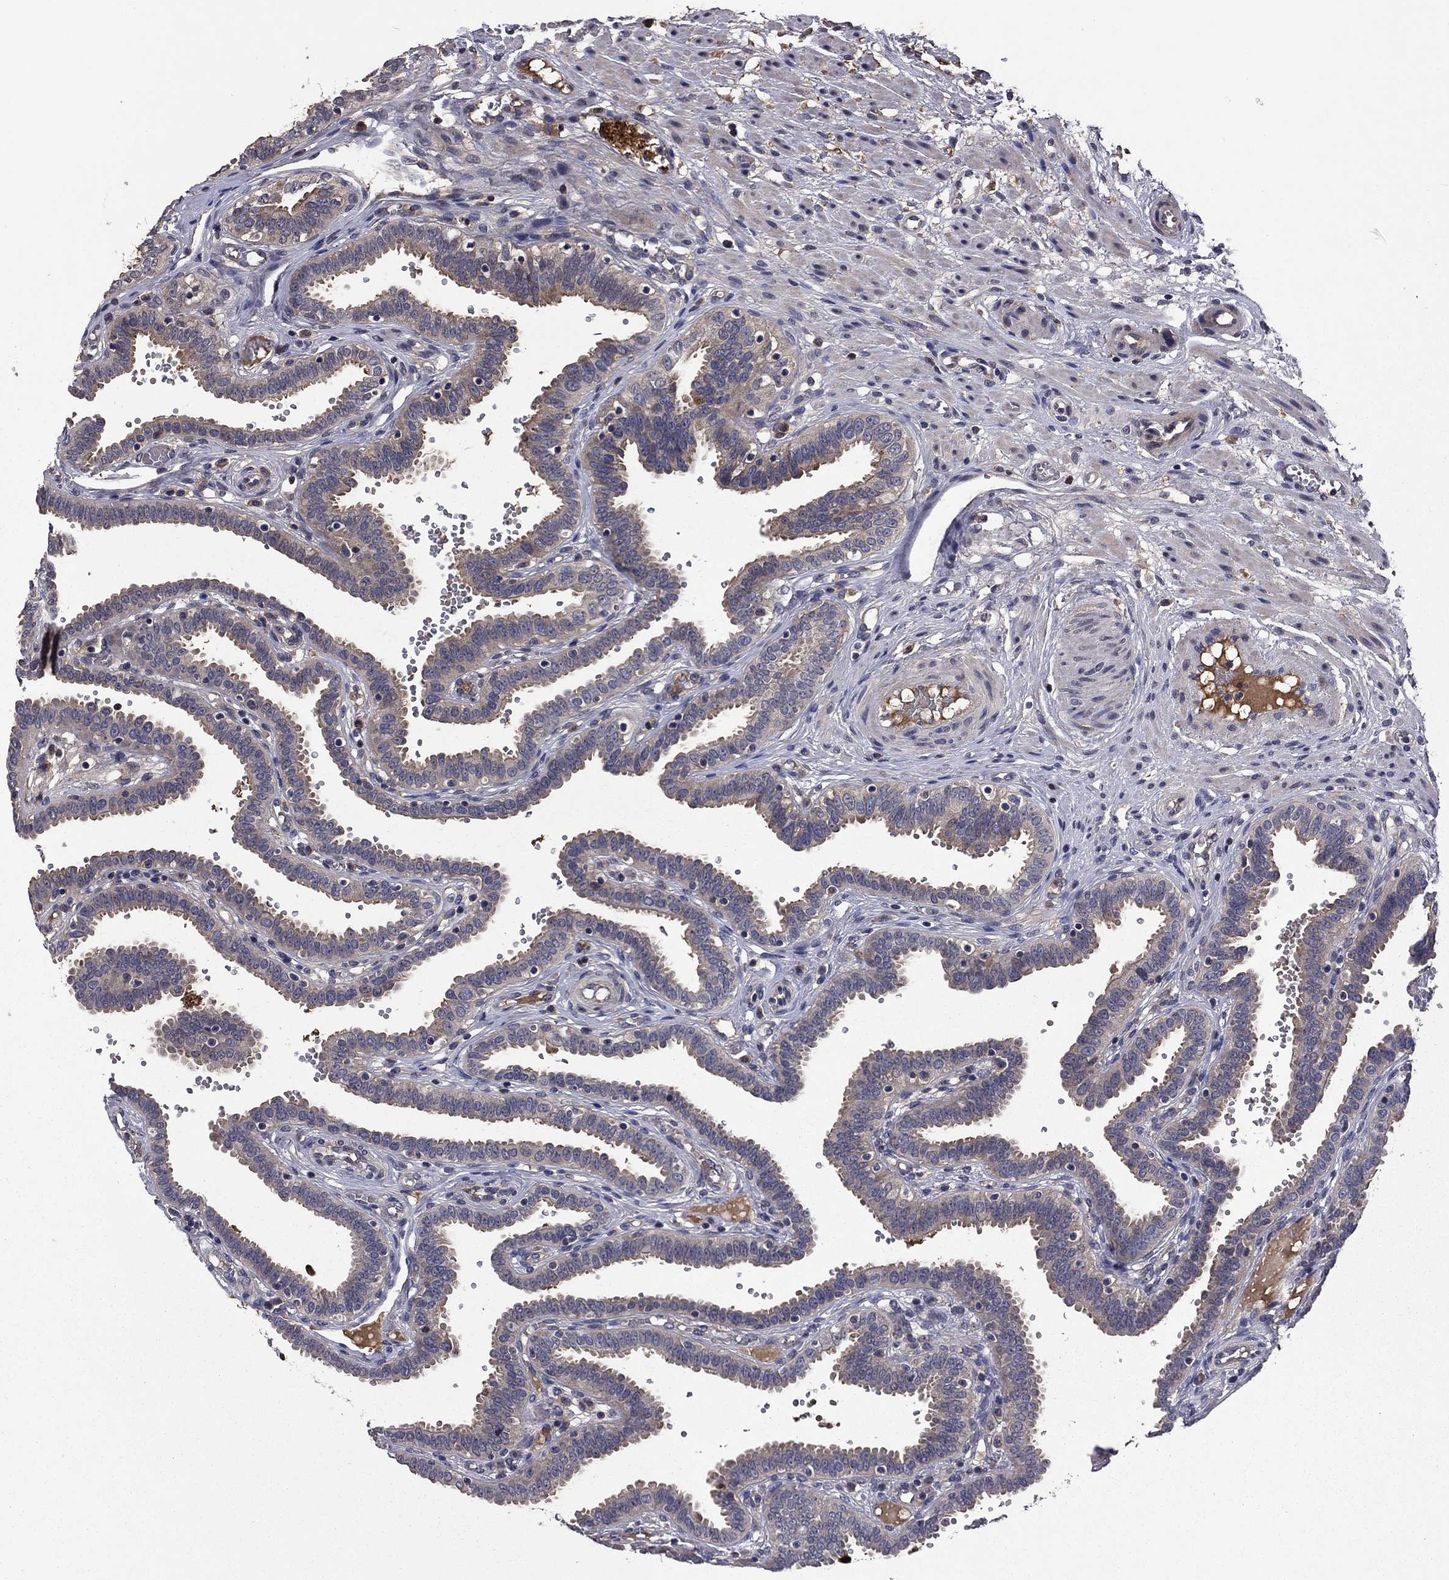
{"staining": {"intensity": "weak", "quantity": "25%-75%", "location": "cytoplasmic/membranous"}, "tissue": "fallopian tube", "cell_type": "Glandular cells", "image_type": "normal", "snomed": [{"axis": "morphology", "description": "Normal tissue, NOS"}, {"axis": "topography", "description": "Fallopian tube"}], "caption": "Unremarkable fallopian tube shows weak cytoplasmic/membranous expression in approximately 25%-75% of glandular cells.", "gene": "PROS1", "patient": {"sex": "female", "age": 37}}